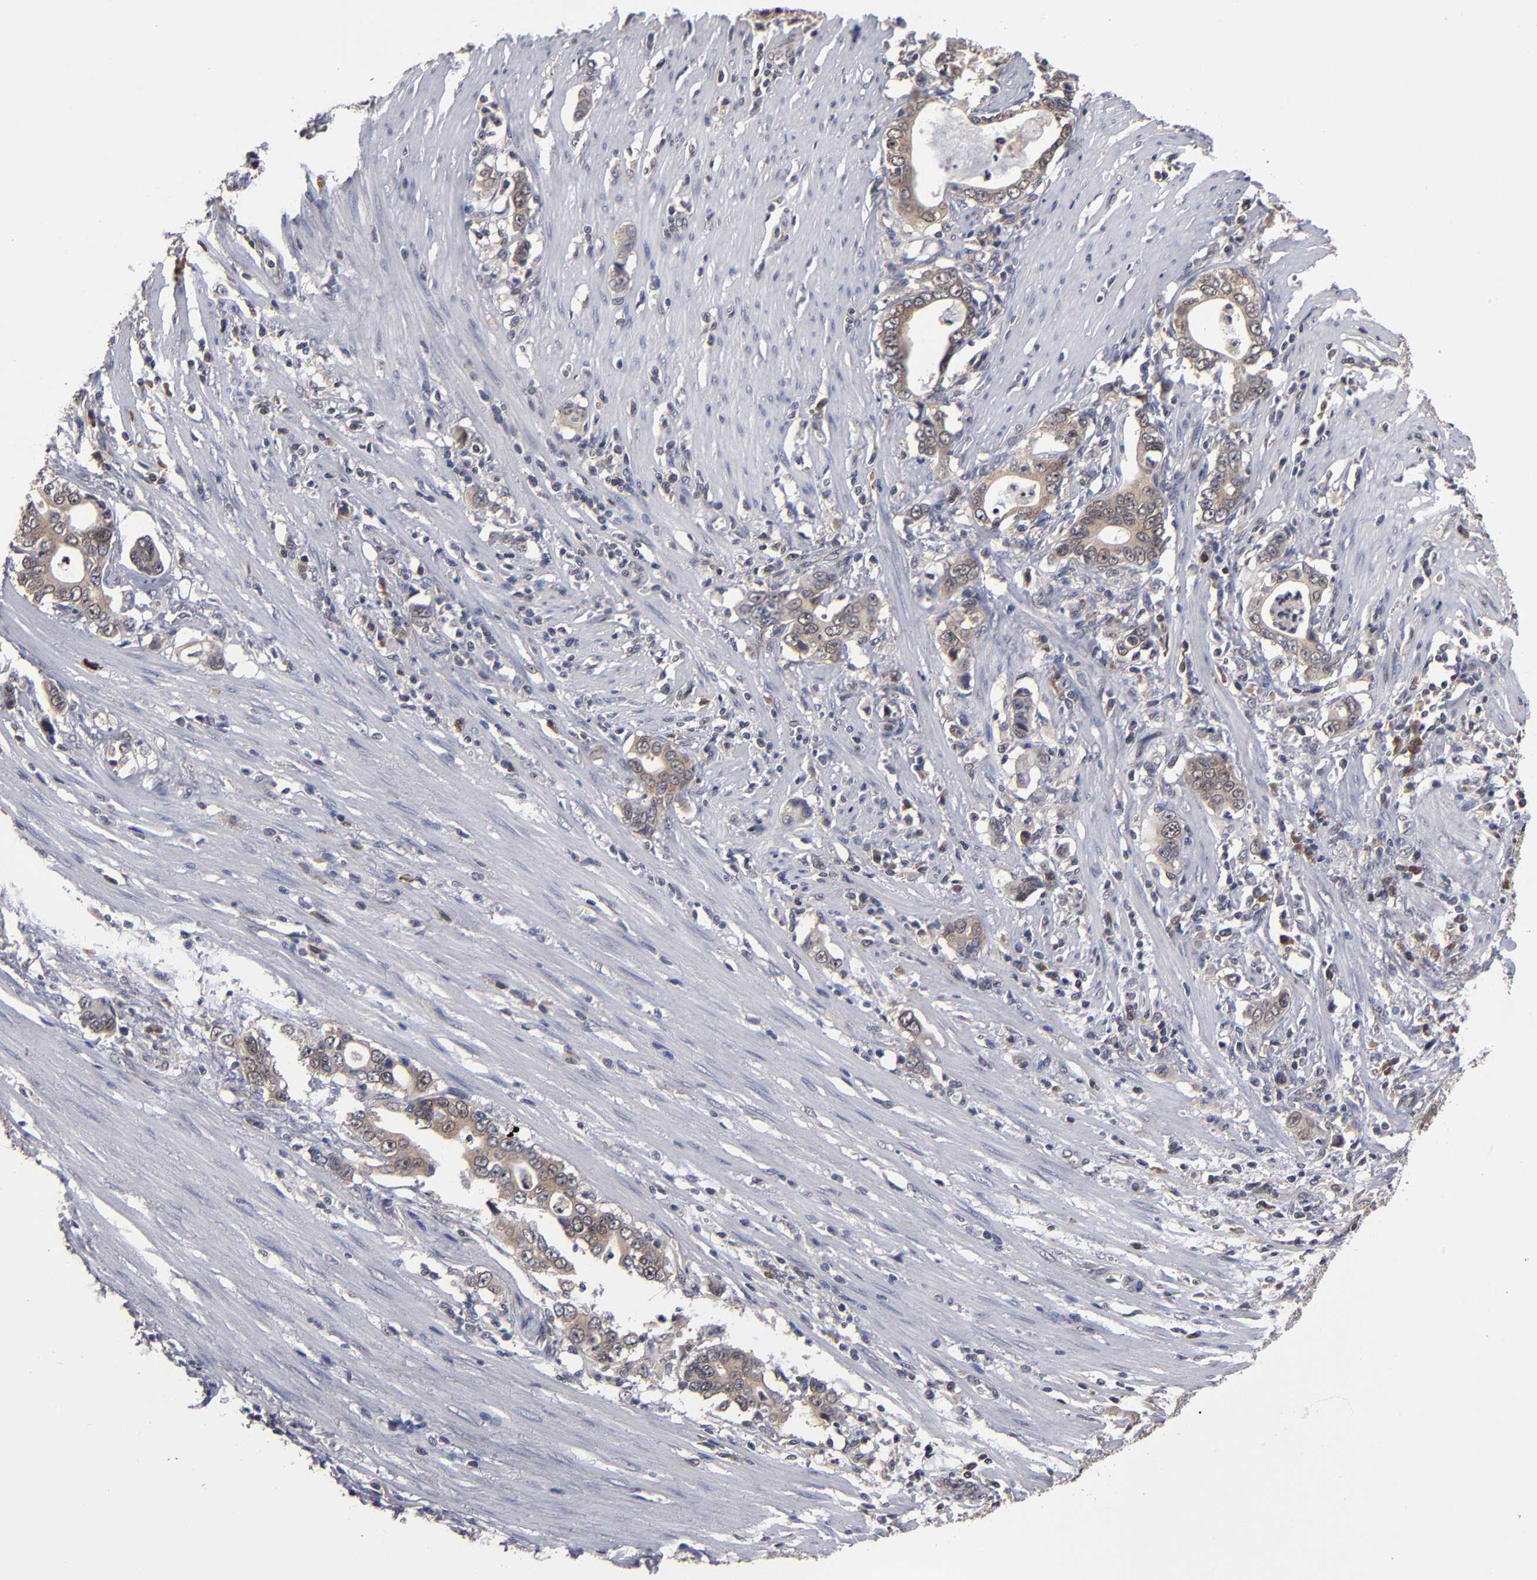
{"staining": {"intensity": "moderate", "quantity": ">75%", "location": "cytoplasmic/membranous"}, "tissue": "stomach cancer", "cell_type": "Tumor cells", "image_type": "cancer", "snomed": [{"axis": "morphology", "description": "Adenocarcinoma, NOS"}, {"axis": "topography", "description": "Stomach, lower"}], "caption": "Protein staining shows moderate cytoplasmic/membranous positivity in approximately >75% of tumor cells in stomach adenocarcinoma.", "gene": "ALG13", "patient": {"sex": "female", "age": 72}}